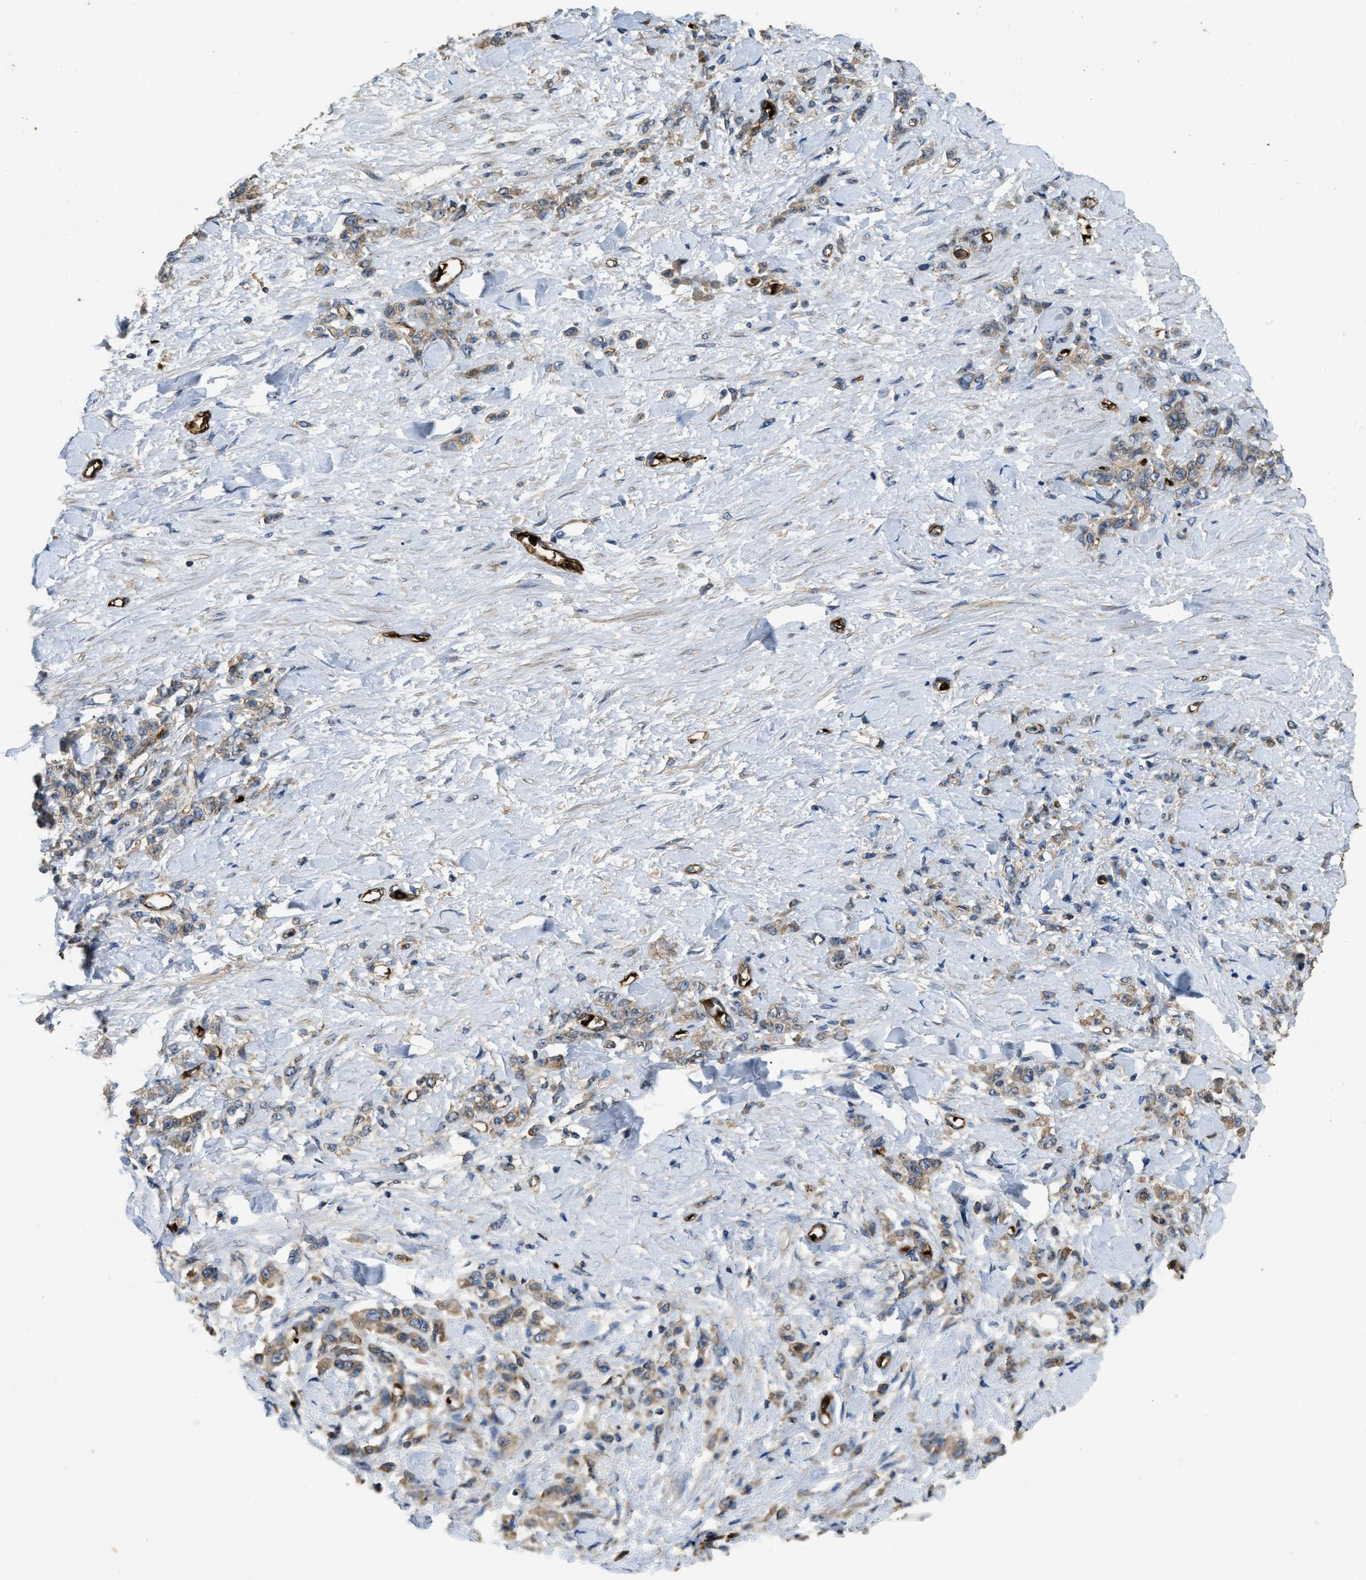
{"staining": {"intensity": "moderate", "quantity": ">75%", "location": "cytoplasmic/membranous"}, "tissue": "stomach cancer", "cell_type": "Tumor cells", "image_type": "cancer", "snomed": [{"axis": "morphology", "description": "Normal tissue, NOS"}, {"axis": "morphology", "description": "Adenocarcinoma, NOS"}, {"axis": "topography", "description": "Stomach"}], "caption": "Human stomach adenocarcinoma stained with a brown dye shows moderate cytoplasmic/membranous positive expression in approximately >75% of tumor cells.", "gene": "ERC1", "patient": {"sex": "male", "age": 82}}